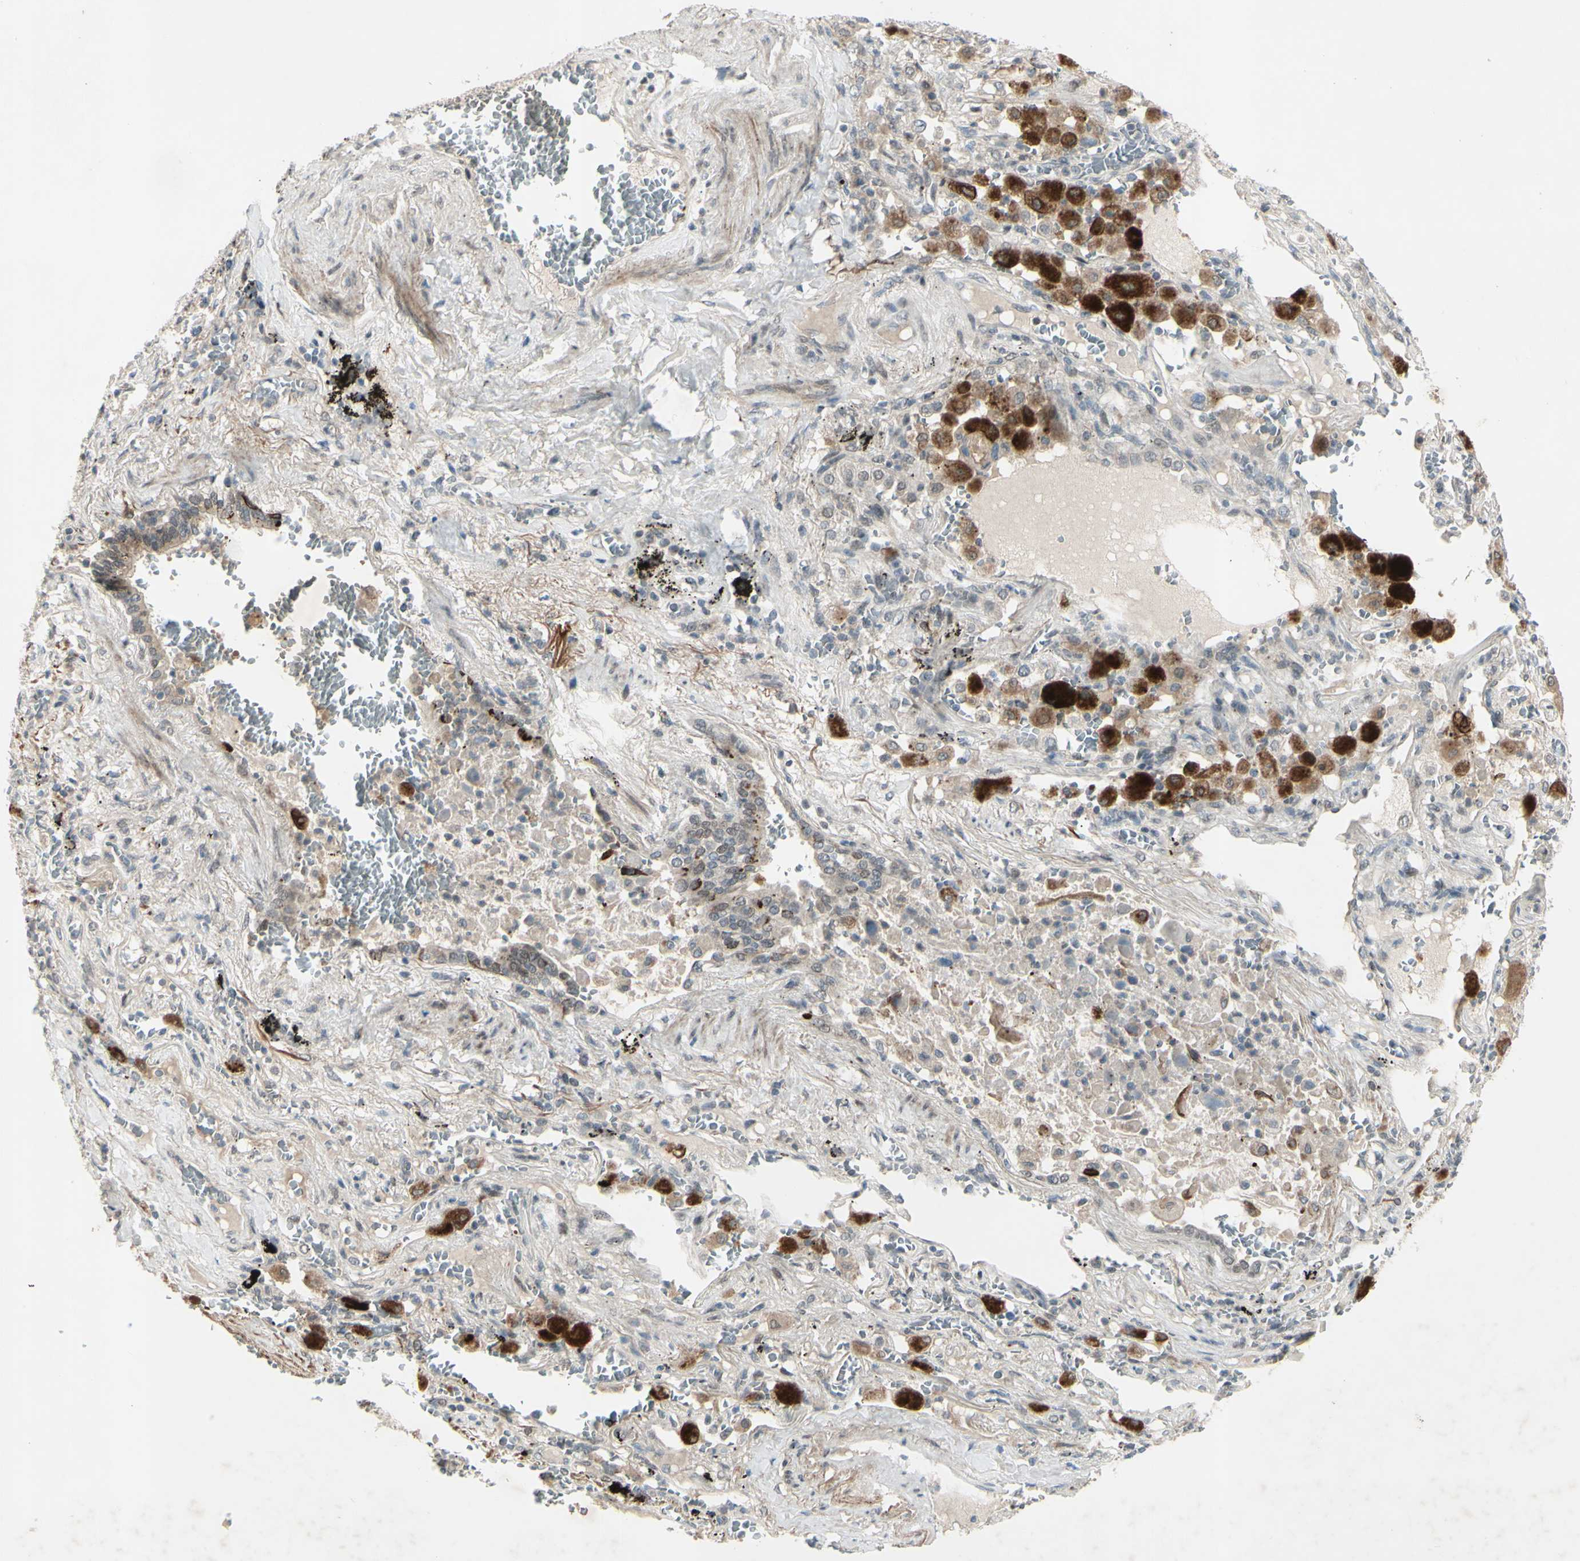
{"staining": {"intensity": "negative", "quantity": "none", "location": "none"}, "tissue": "lung cancer", "cell_type": "Tumor cells", "image_type": "cancer", "snomed": [{"axis": "morphology", "description": "Squamous cell carcinoma, NOS"}, {"axis": "topography", "description": "Lung"}], "caption": "Squamous cell carcinoma (lung) was stained to show a protein in brown. There is no significant positivity in tumor cells.", "gene": "FGFR2", "patient": {"sex": "male", "age": 57}}